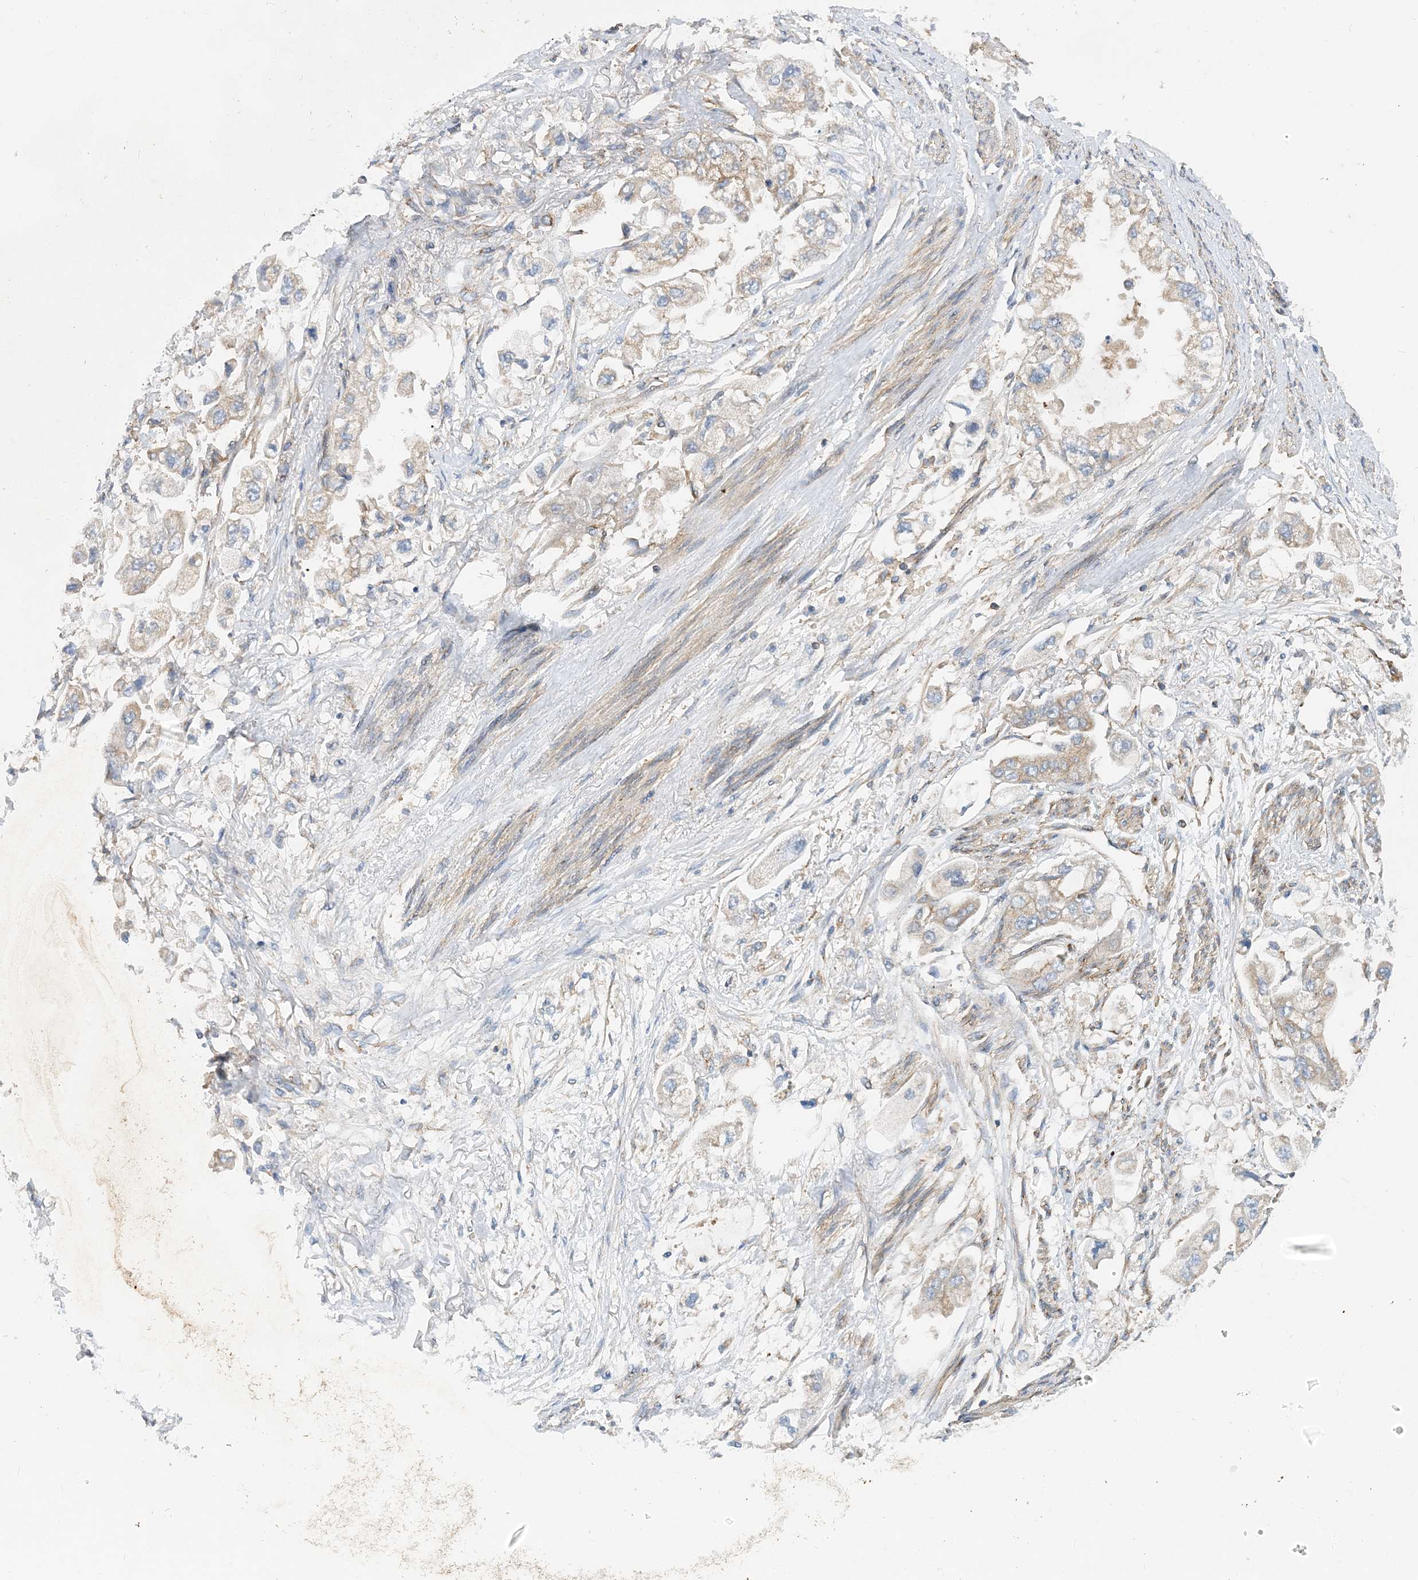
{"staining": {"intensity": "weak", "quantity": "25%-75%", "location": "cytoplasmic/membranous"}, "tissue": "stomach cancer", "cell_type": "Tumor cells", "image_type": "cancer", "snomed": [{"axis": "morphology", "description": "Adenocarcinoma, NOS"}, {"axis": "topography", "description": "Stomach"}], "caption": "Tumor cells demonstrate low levels of weak cytoplasmic/membranous expression in approximately 25%-75% of cells in human stomach adenocarcinoma.", "gene": "SIDT1", "patient": {"sex": "male", "age": 62}}